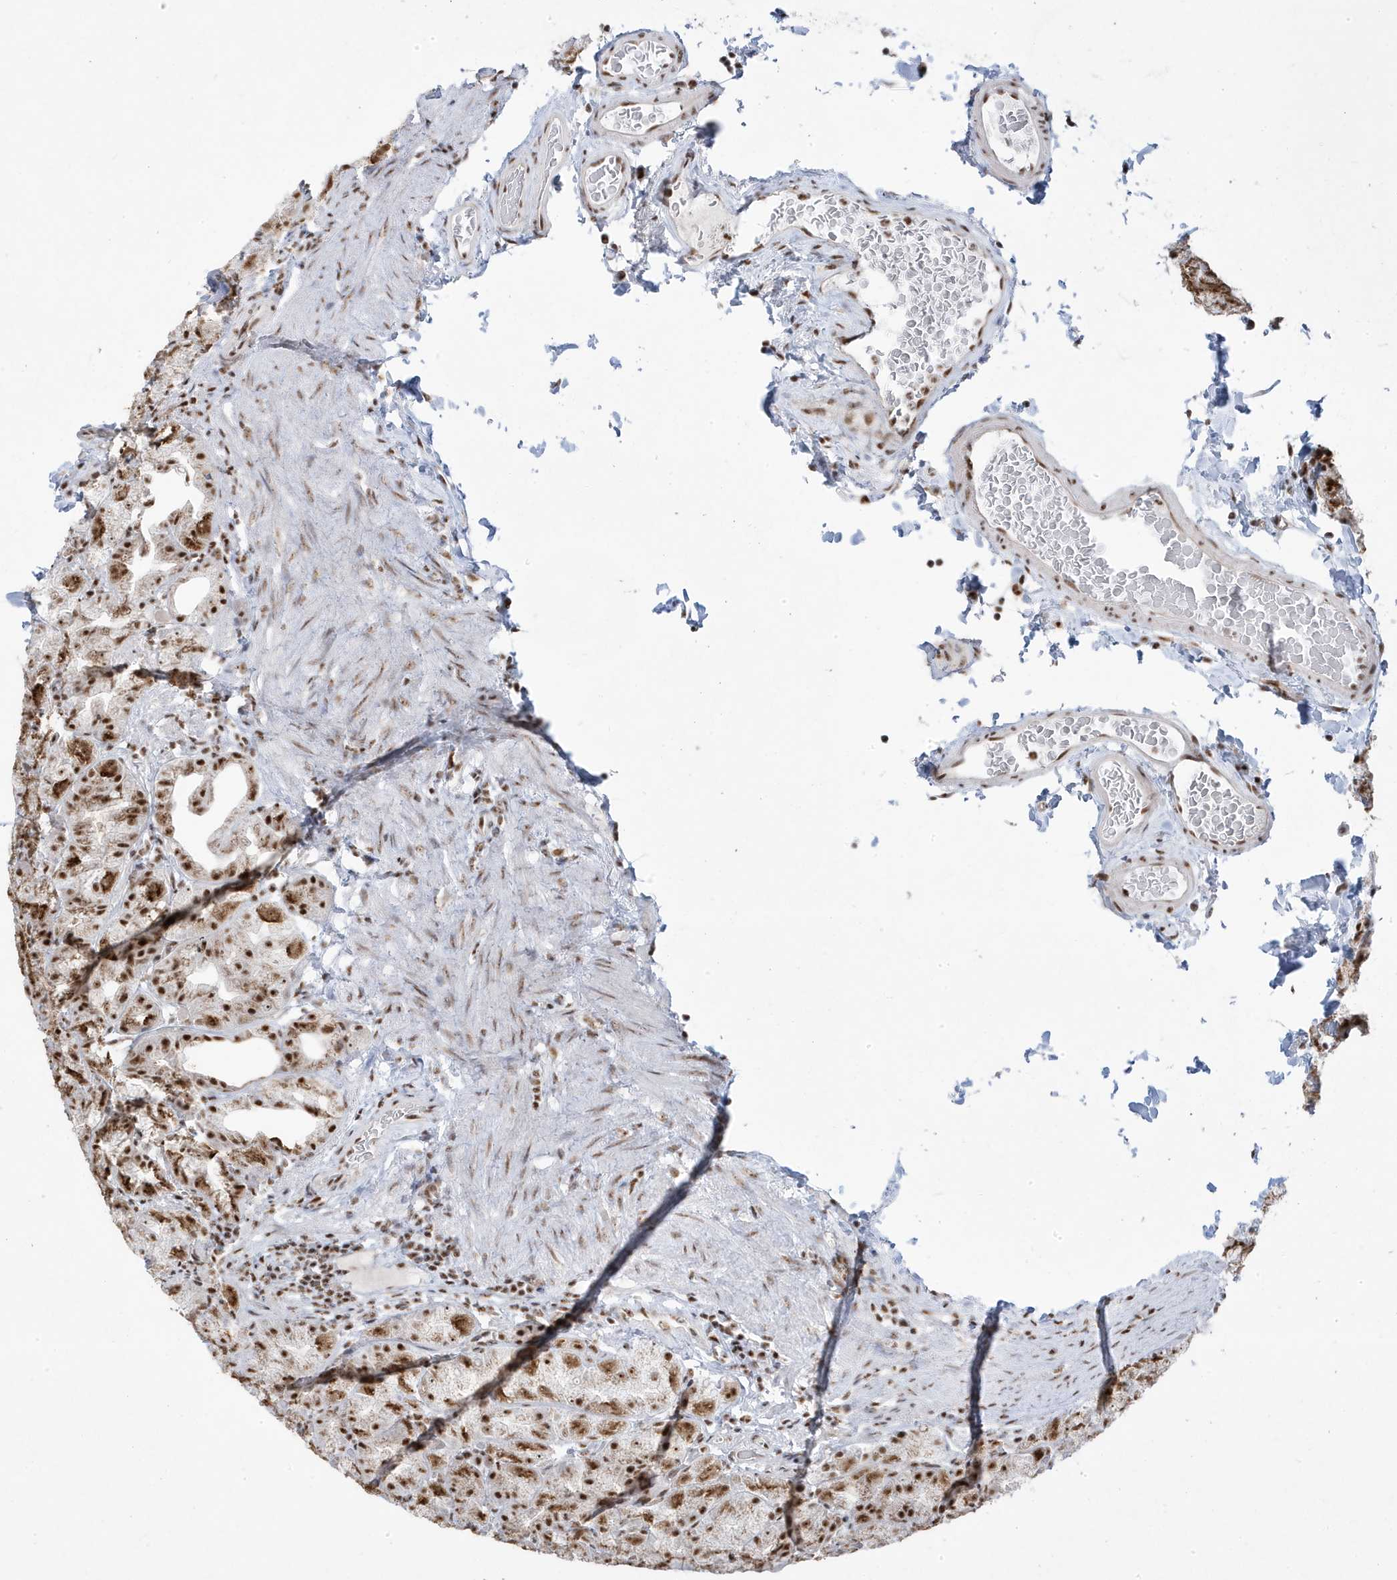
{"staining": {"intensity": "moderate", "quantity": ">75%", "location": "cytoplasmic/membranous,nuclear"}, "tissue": "stomach", "cell_type": "Glandular cells", "image_type": "normal", "snomed": [{"axis": "morphology", "description": "Normal tissue, NOS"}, {"axis": "topography", "description": "Stomach, upper"}], "caption": "Immunohistochemistry micrograph of normal stomach stained for a protein (brown), which exhibits medium levels of moderate cytoplasmic/membranous,nuclear staining in about >75% of glandular cells.", "gene": "MTREX", "patient": {"sex": "male", "age": 68}}